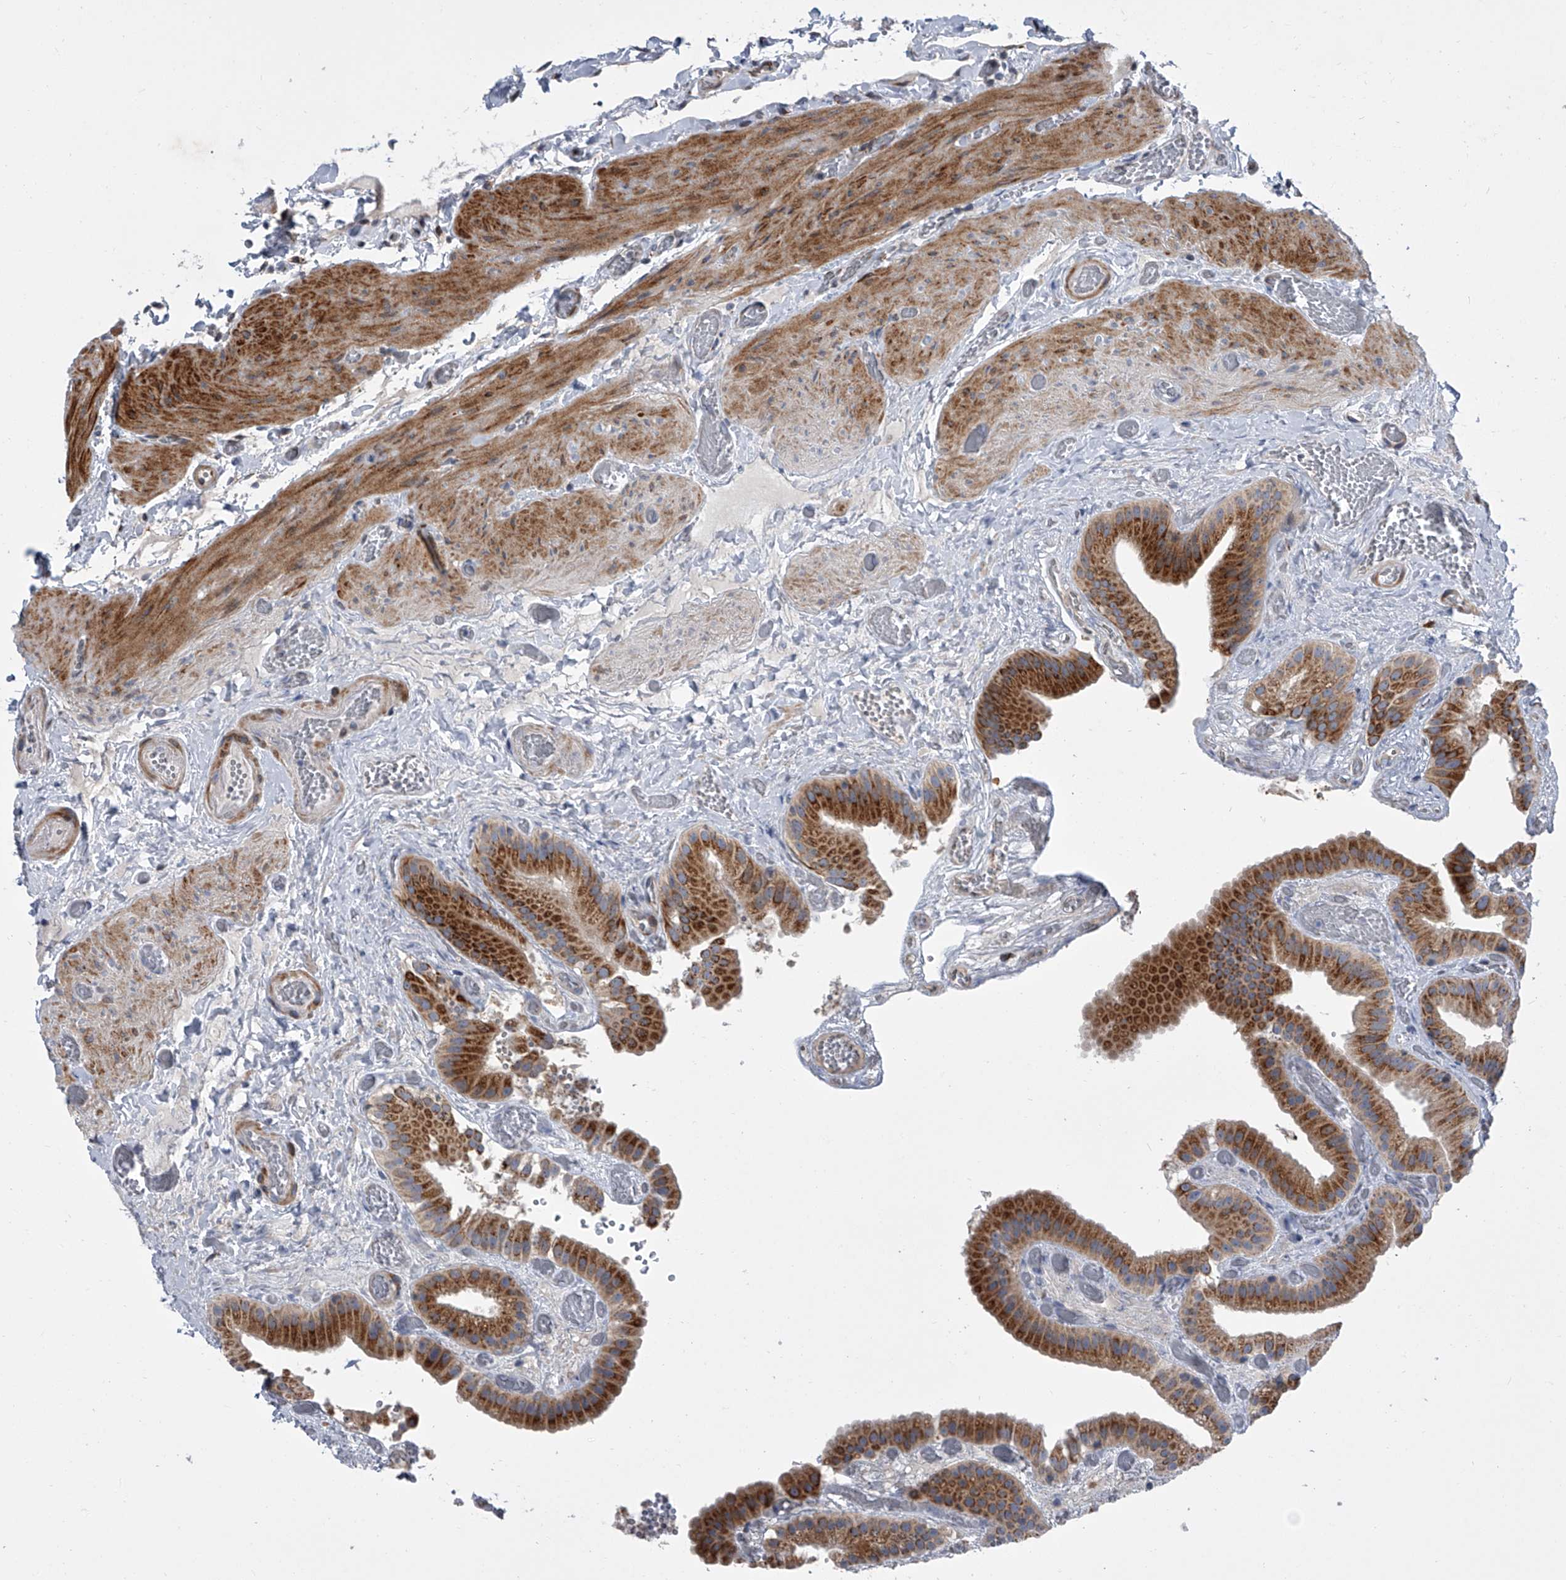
{"staining": {"intensity": "strong", "quantity": ">75%", "location": "cytoplasmic/membranous"}, "tissue": "gallbladder", "cell_type": "Glandular cells", "image_type": "normal", "snomed": [{"axis": "morphology", "description": "Normal tissue, NOS"}, {"axis": "topography", "description": "Gallbladder"}], "caption": "IHC micrograph of benign gallbladder: gallbladder stained using immunohistochemistry shows high levels of strong protein expression localized specifically in the cytoplasmic/membranous of glandular cells, appearing as a cytoplasmic/membranous brown color.", "gene": "DLGAP2", "patient": {"sex": "female", "age": 64}}